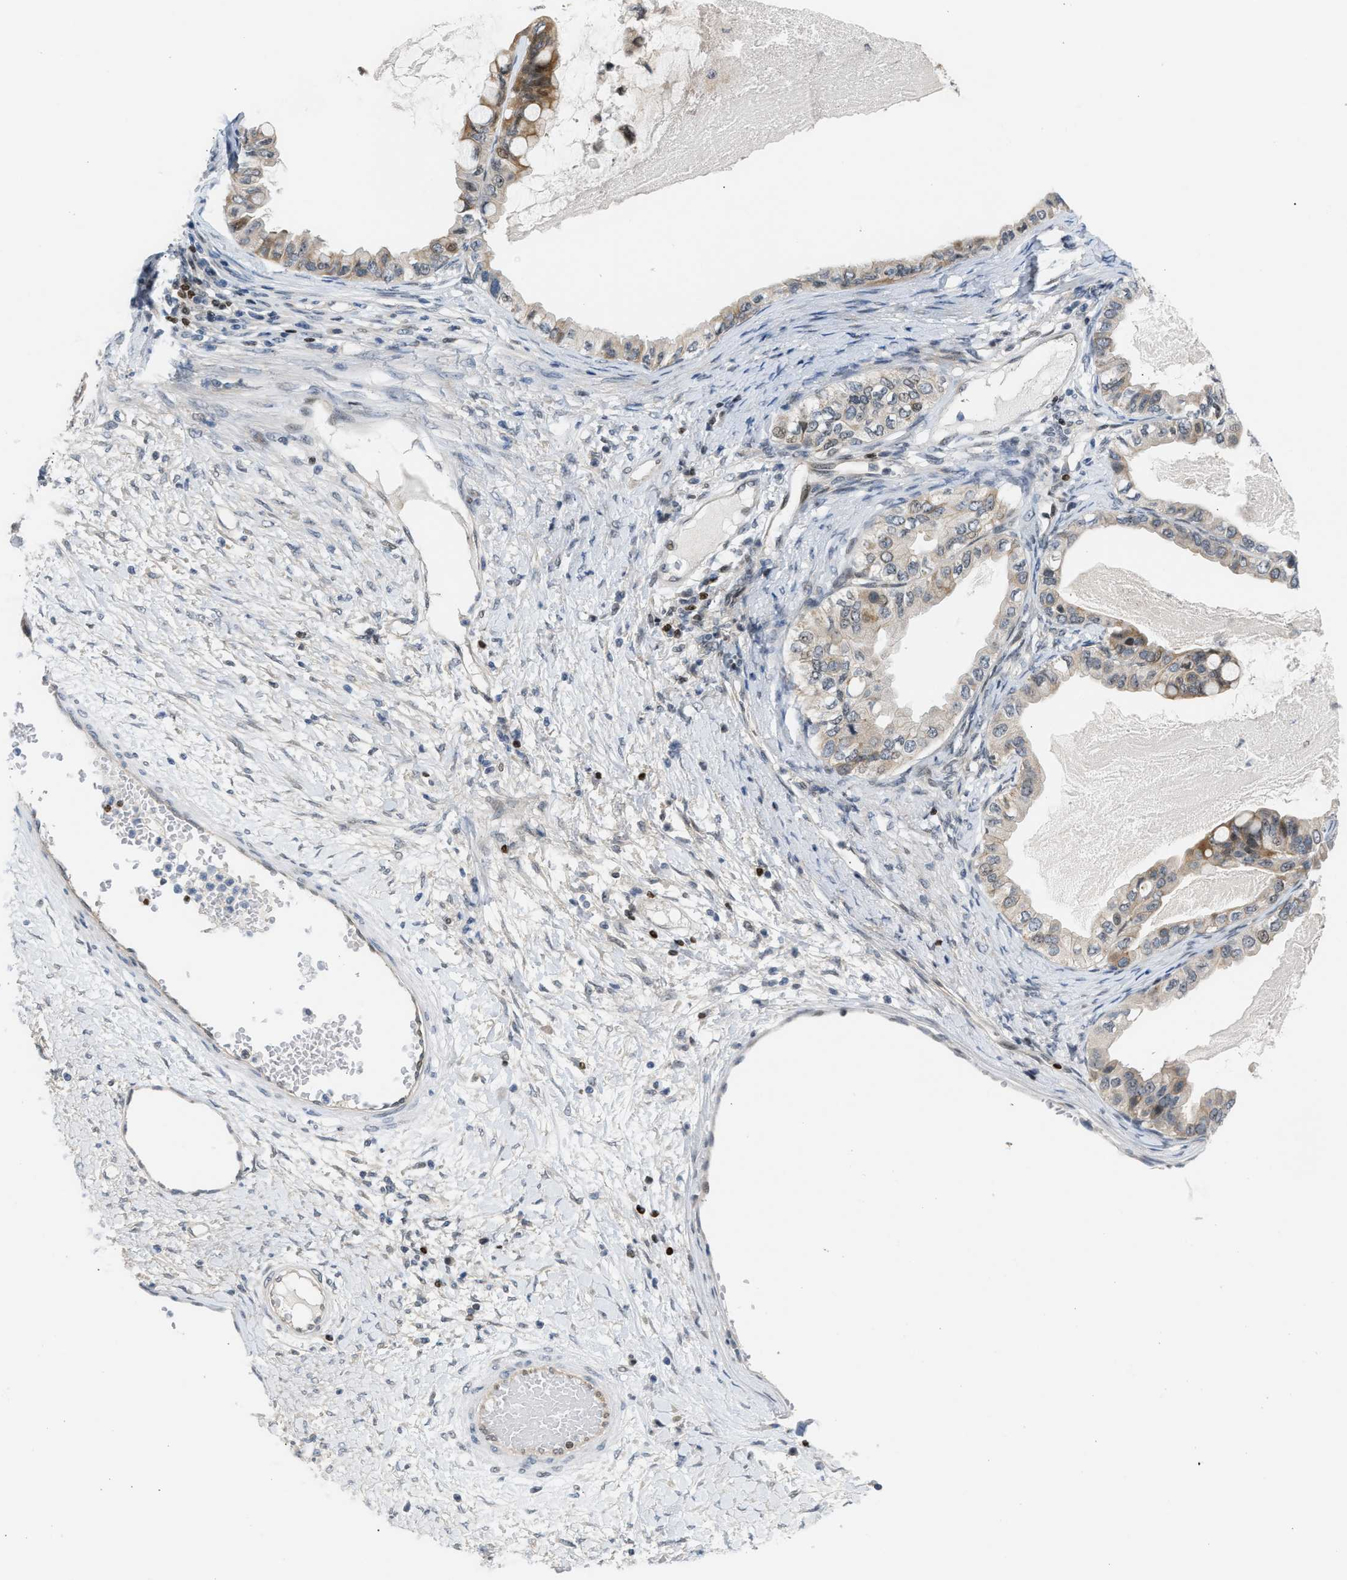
{"staining": {"intensity": "moderate", "quantity": "25%-75%", "location": "cytoplasmic/membranous"}, "tissue": "ovarian cancer", "cell_type": "Tumor cells", "image_type": "cancer", "snomed": [{"axis": "morphology", "description": "Cystadenocarcinoma, mucinous, NOS"}, {"axis": "topography", "description": "Ovary"}], "caption": "Mucinous cystadenocarcinoma (ovarian) stained with DAB (3,3'-diaminobenzidine) immunohistochemistry demonstrates medium levels of moderate cytoplasmic/membranous staining in about 25%-75% of tumor cells.", "gene": "NPS", "patient": {"sex": "female", "age": 80}}